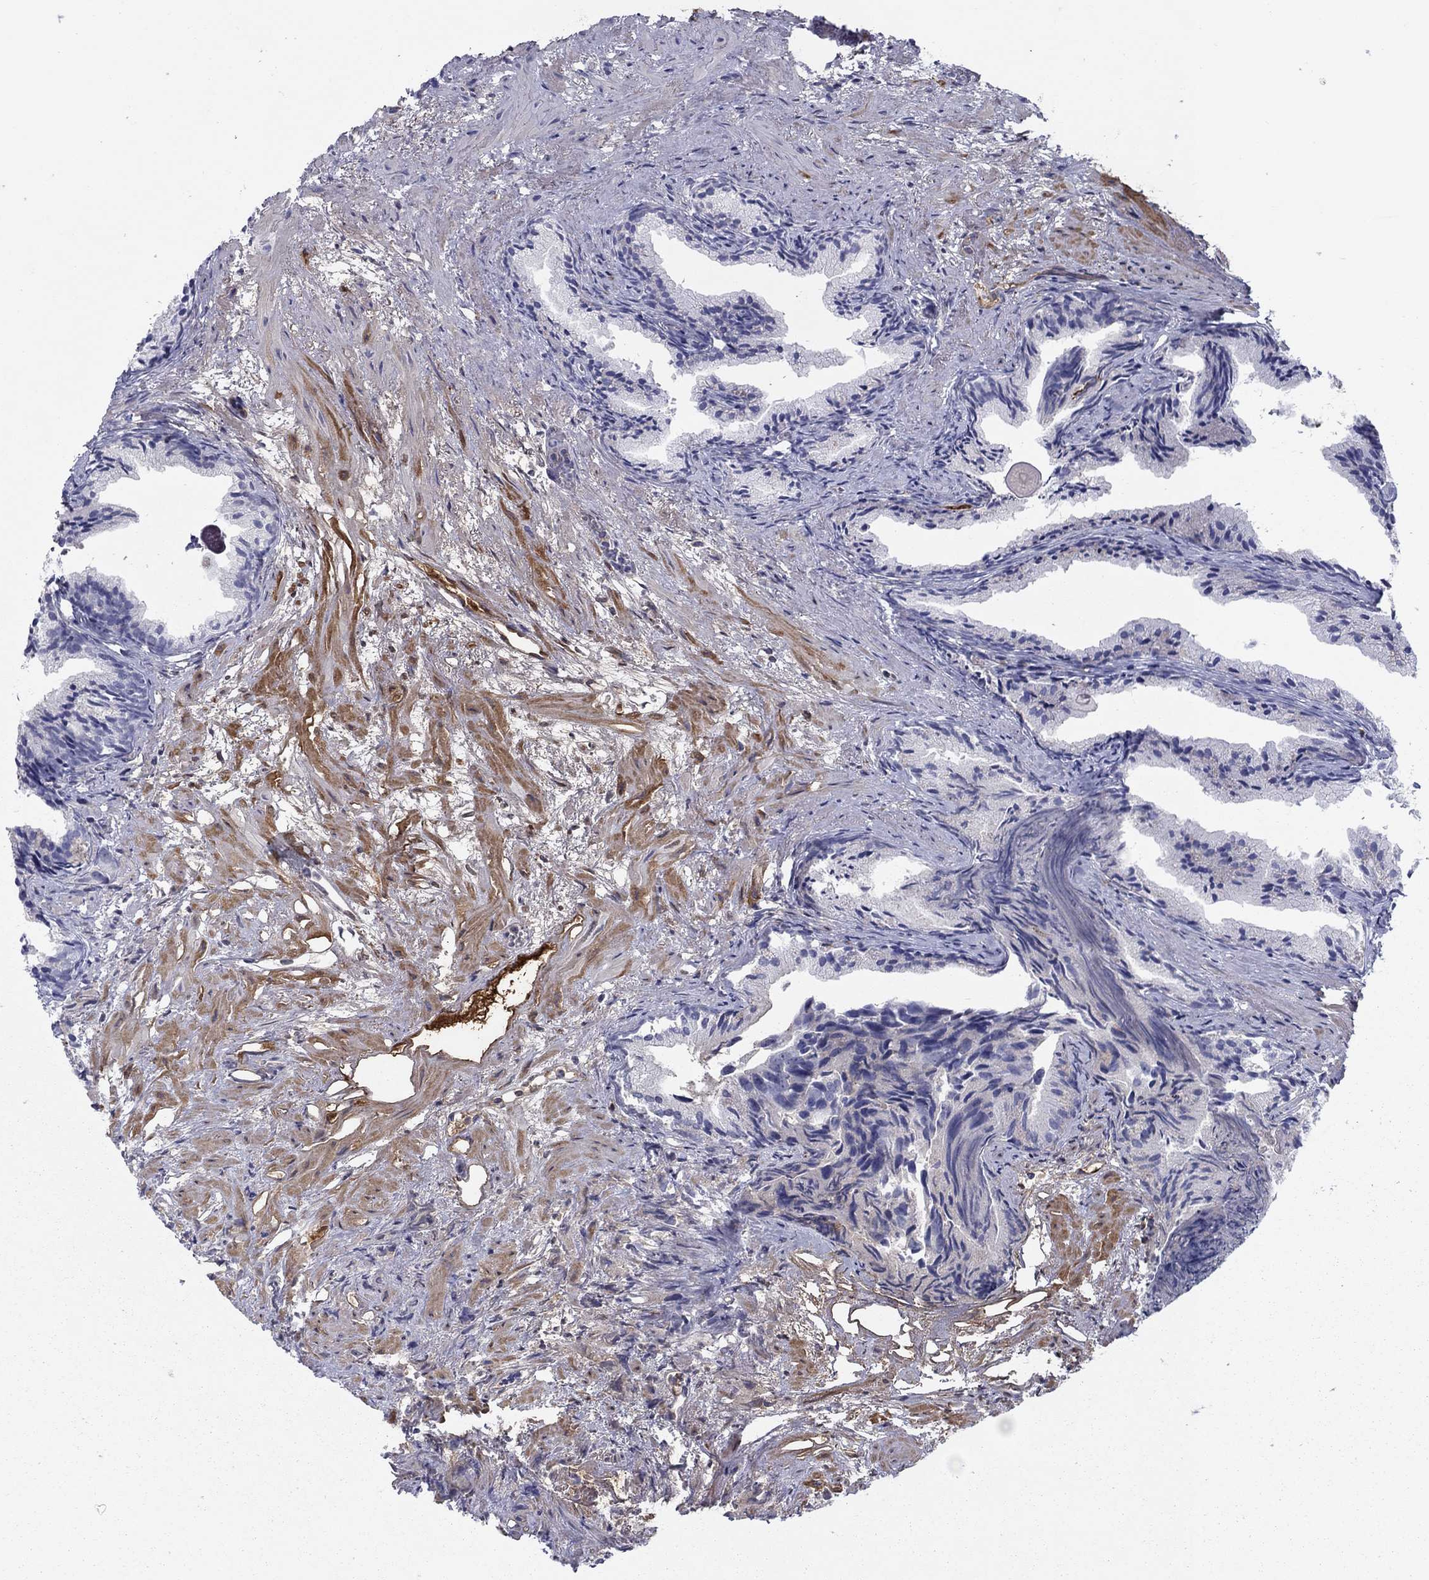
{"staining": {"intensity": "moderate", "quantity": "<25%", "location": "nuclear"}, "tissue": "prostate cancer", "cell_type": "Tumor cells", "image_type": "cancer", "snomed": [{"axis": "morphology", "description": "Adenocarcinoma, High grade"}, {"axis": "topography", "description": "Prostate"}], "caption": "Tumor cells display moderate nuclear positivity in approximately <25% of cells in prostate adenocarcinoma (high-grade).", "gene": "HPX", "patient": {"sex": "male", "age": 90}}